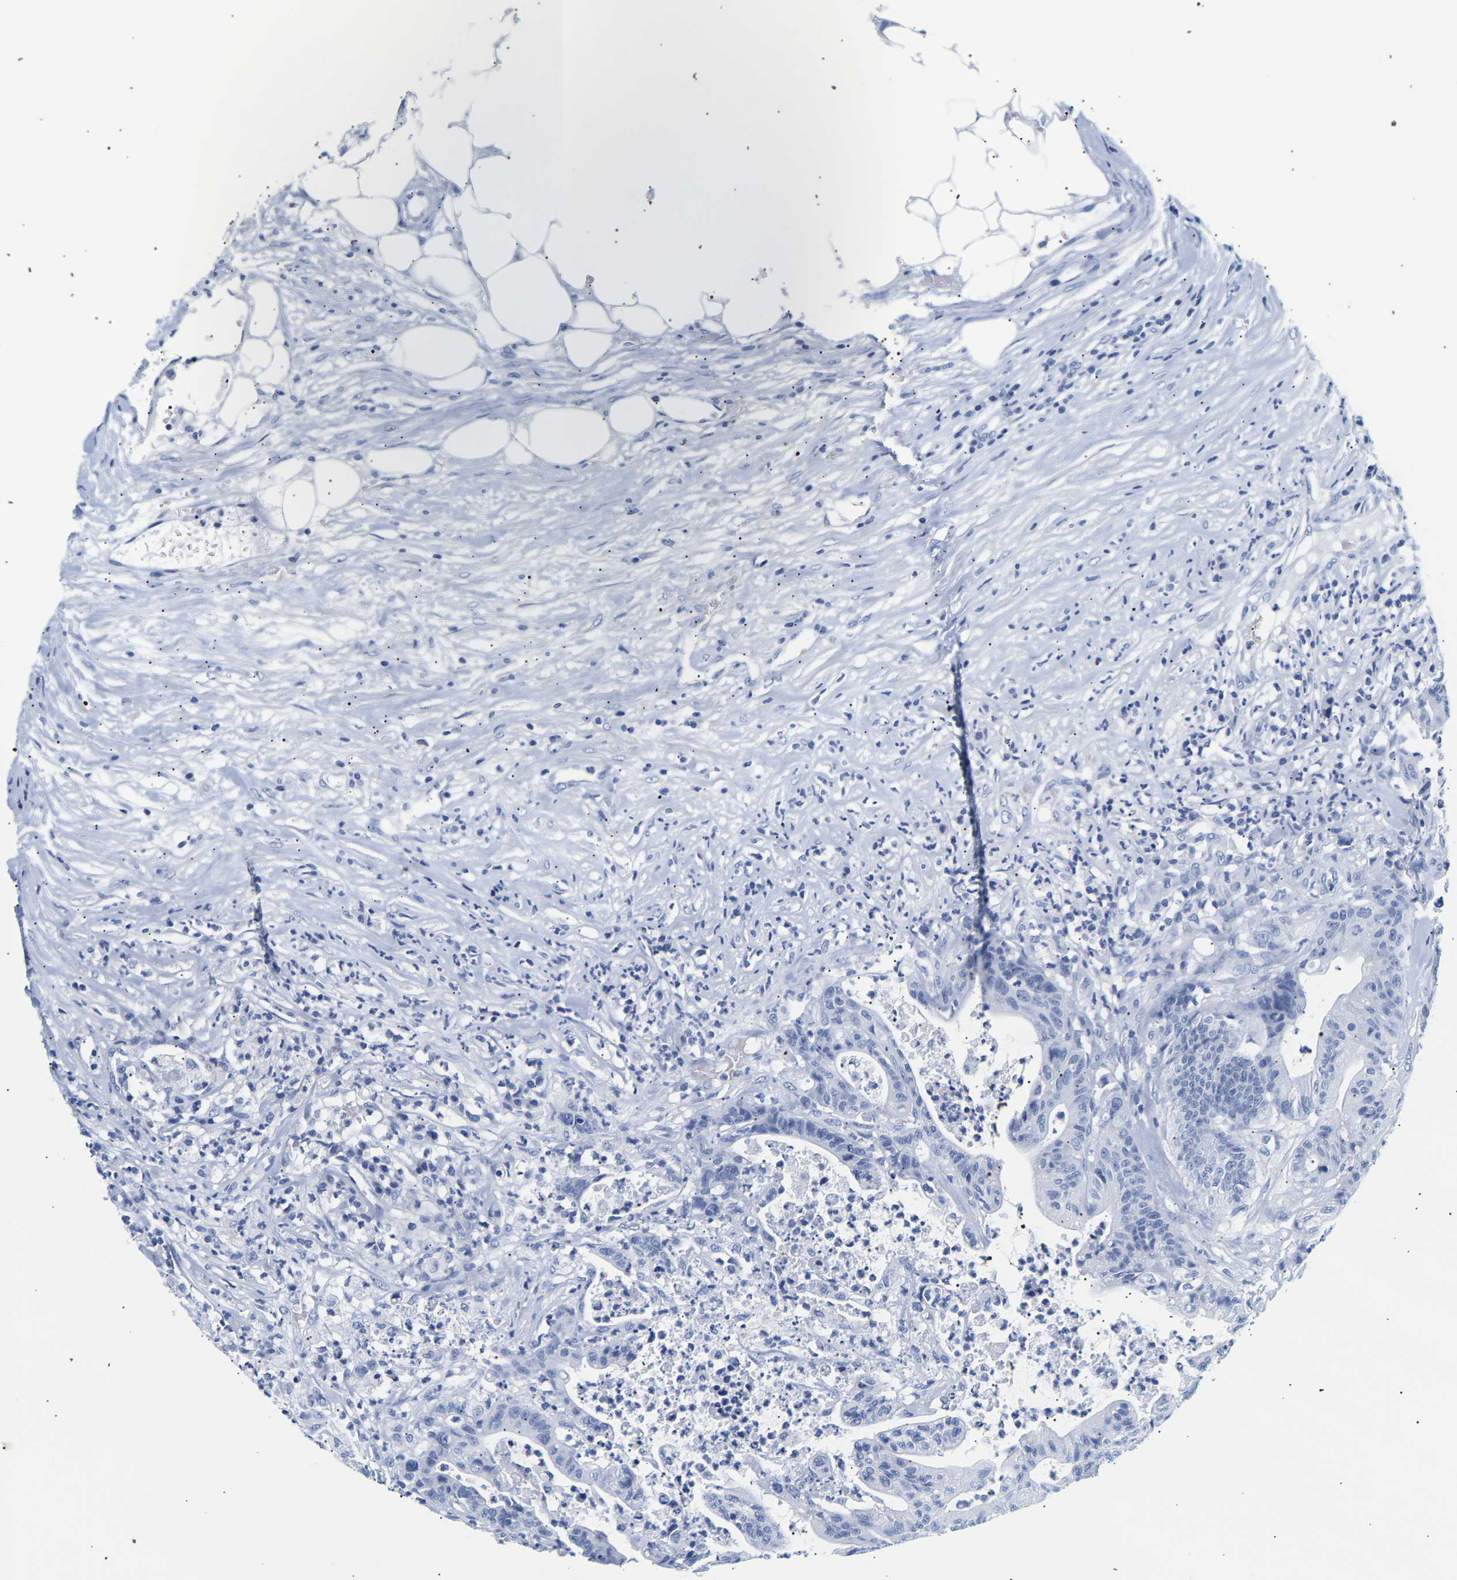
{"staining": {"intensity": "negative", "quantity": "none", "location": "none"}, "tissue": "colorectal cancer", "cell_type": "Tumor cells", "image_type": "cancer", "snomed": [{"axis": "morphology", "description": "Adenocarcinoma, NOS"}, {"axis": "topography", "description": "Colon"}], "caption": "Protein analysis of colorectal adenocarcinoma shows no significant staining in tumor cells.", "gene": "SPINK2", "patient": {"sex": "female", "age": 84}}